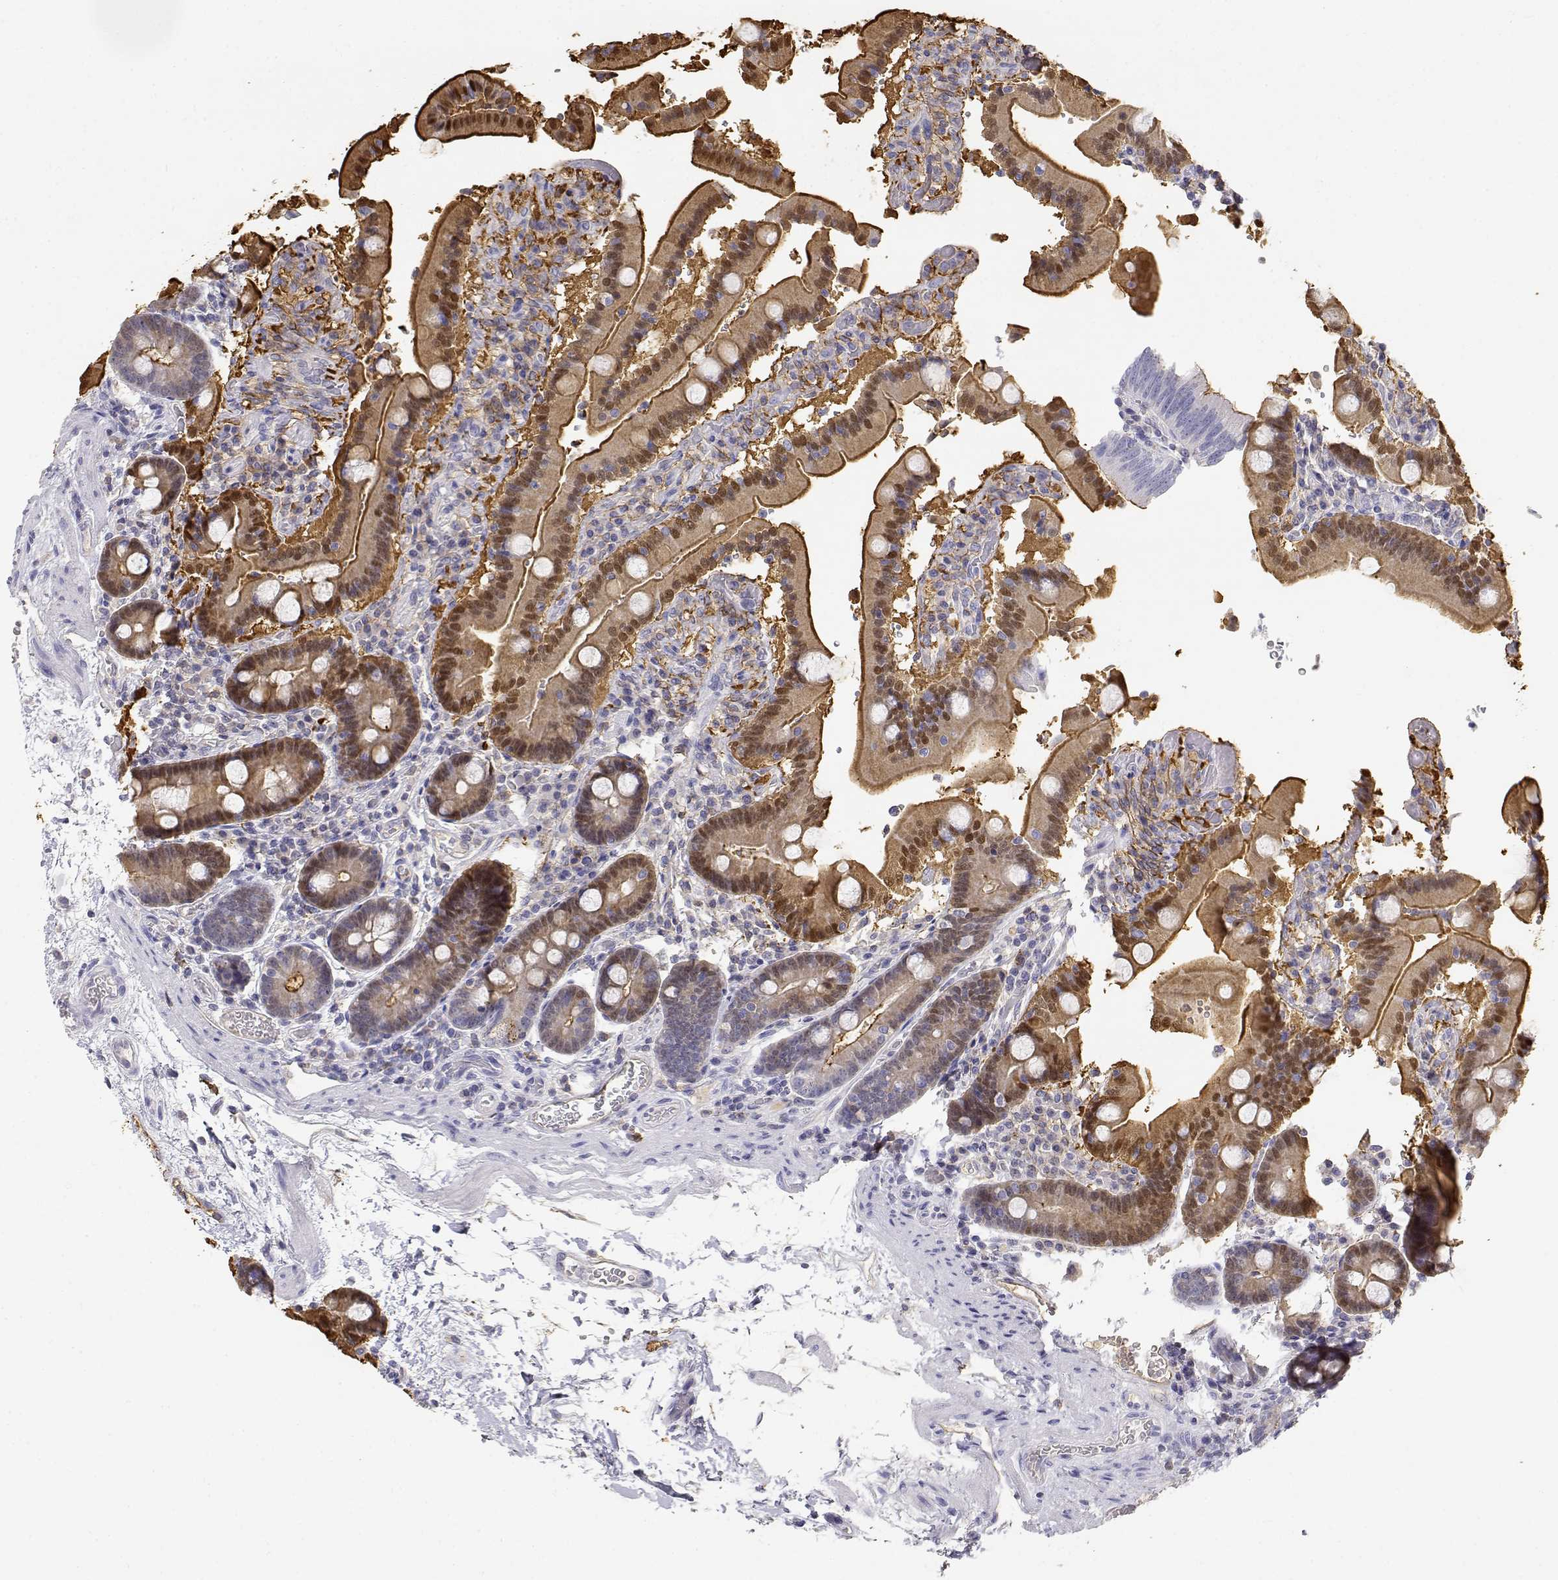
{"staining": {"intensity": "moderate", "quantity": ">75%", "location": "cytoplasmic/membranous,nuclear"}, "tissue": "duodenum", "cell_type": "Glandular cells", "image_type": "normal", "snomed": [{"axis": "morphology", "description": "Normal tissue, NOS"}, {"axis": "topography", "description": "Duodenum"}], "caption": "Immunohistochemistry of normal human duodenum demonstrates medium levels of moderate cytoplasmic/membranous,nuclear positivity in approximately >75% of glandular cells. (IHC, brightfield microscopy, high magnification).", "gene": "ADA", "patient": {"sex": "female", "age": 62}}